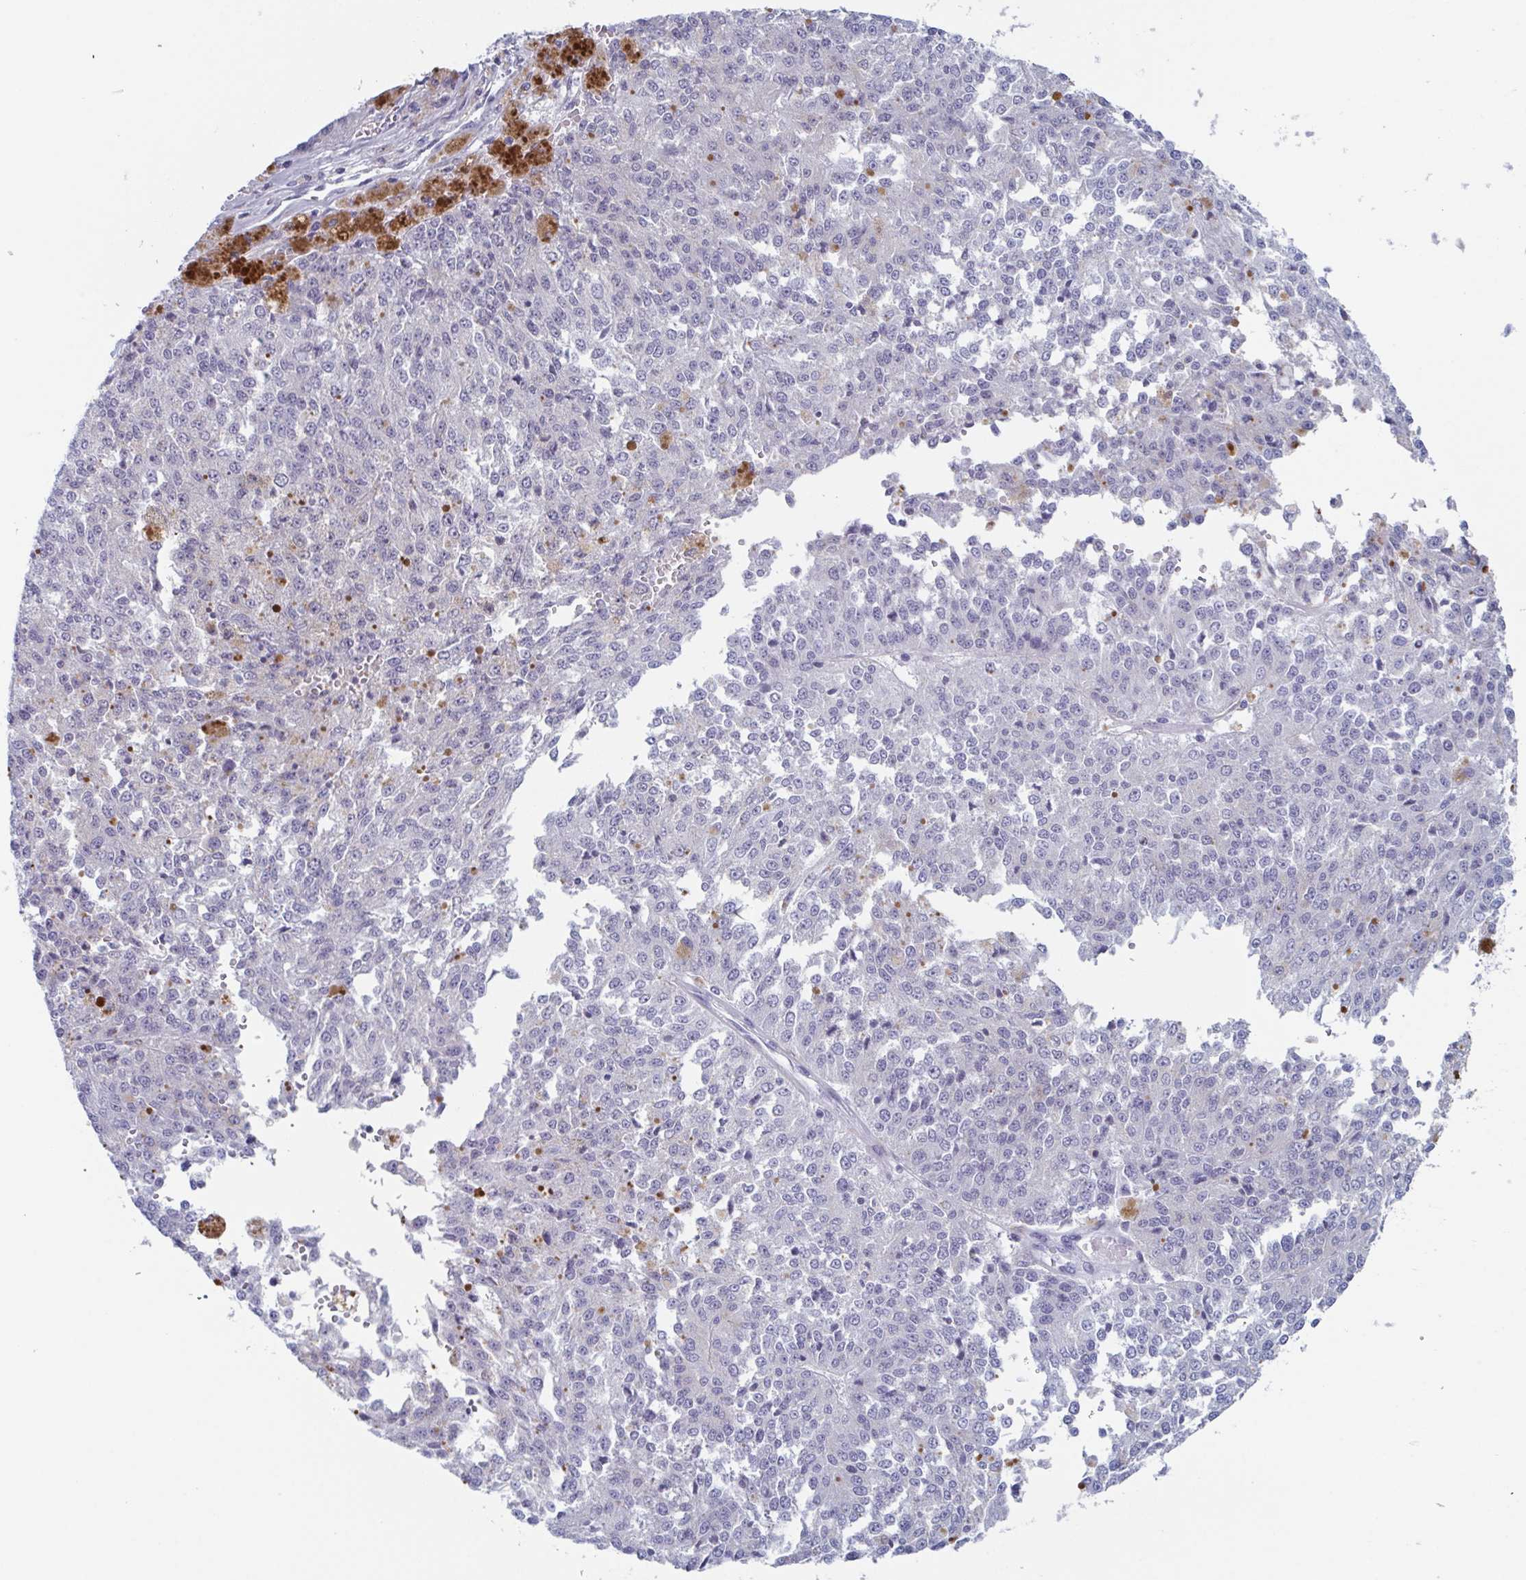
{"staining": {"intensity": "negative", "quantity": "none", "location": "none"}, "tissue": "melanoma", "cell_type": "Tumor cells", "image_type": "cancer", "snomed": [{"axis": "morphology", "description": "Malignant melanoma, Metastatic site"}, {"axis": "topography", "description": "Lymph node"}], "caption": "Histopathology image shows no protein expression in tumor cells of malignant melanoma (metastatic site) tissue.", "gene": "ZFP64", "patient": {"sex": "female", "age": 64}}